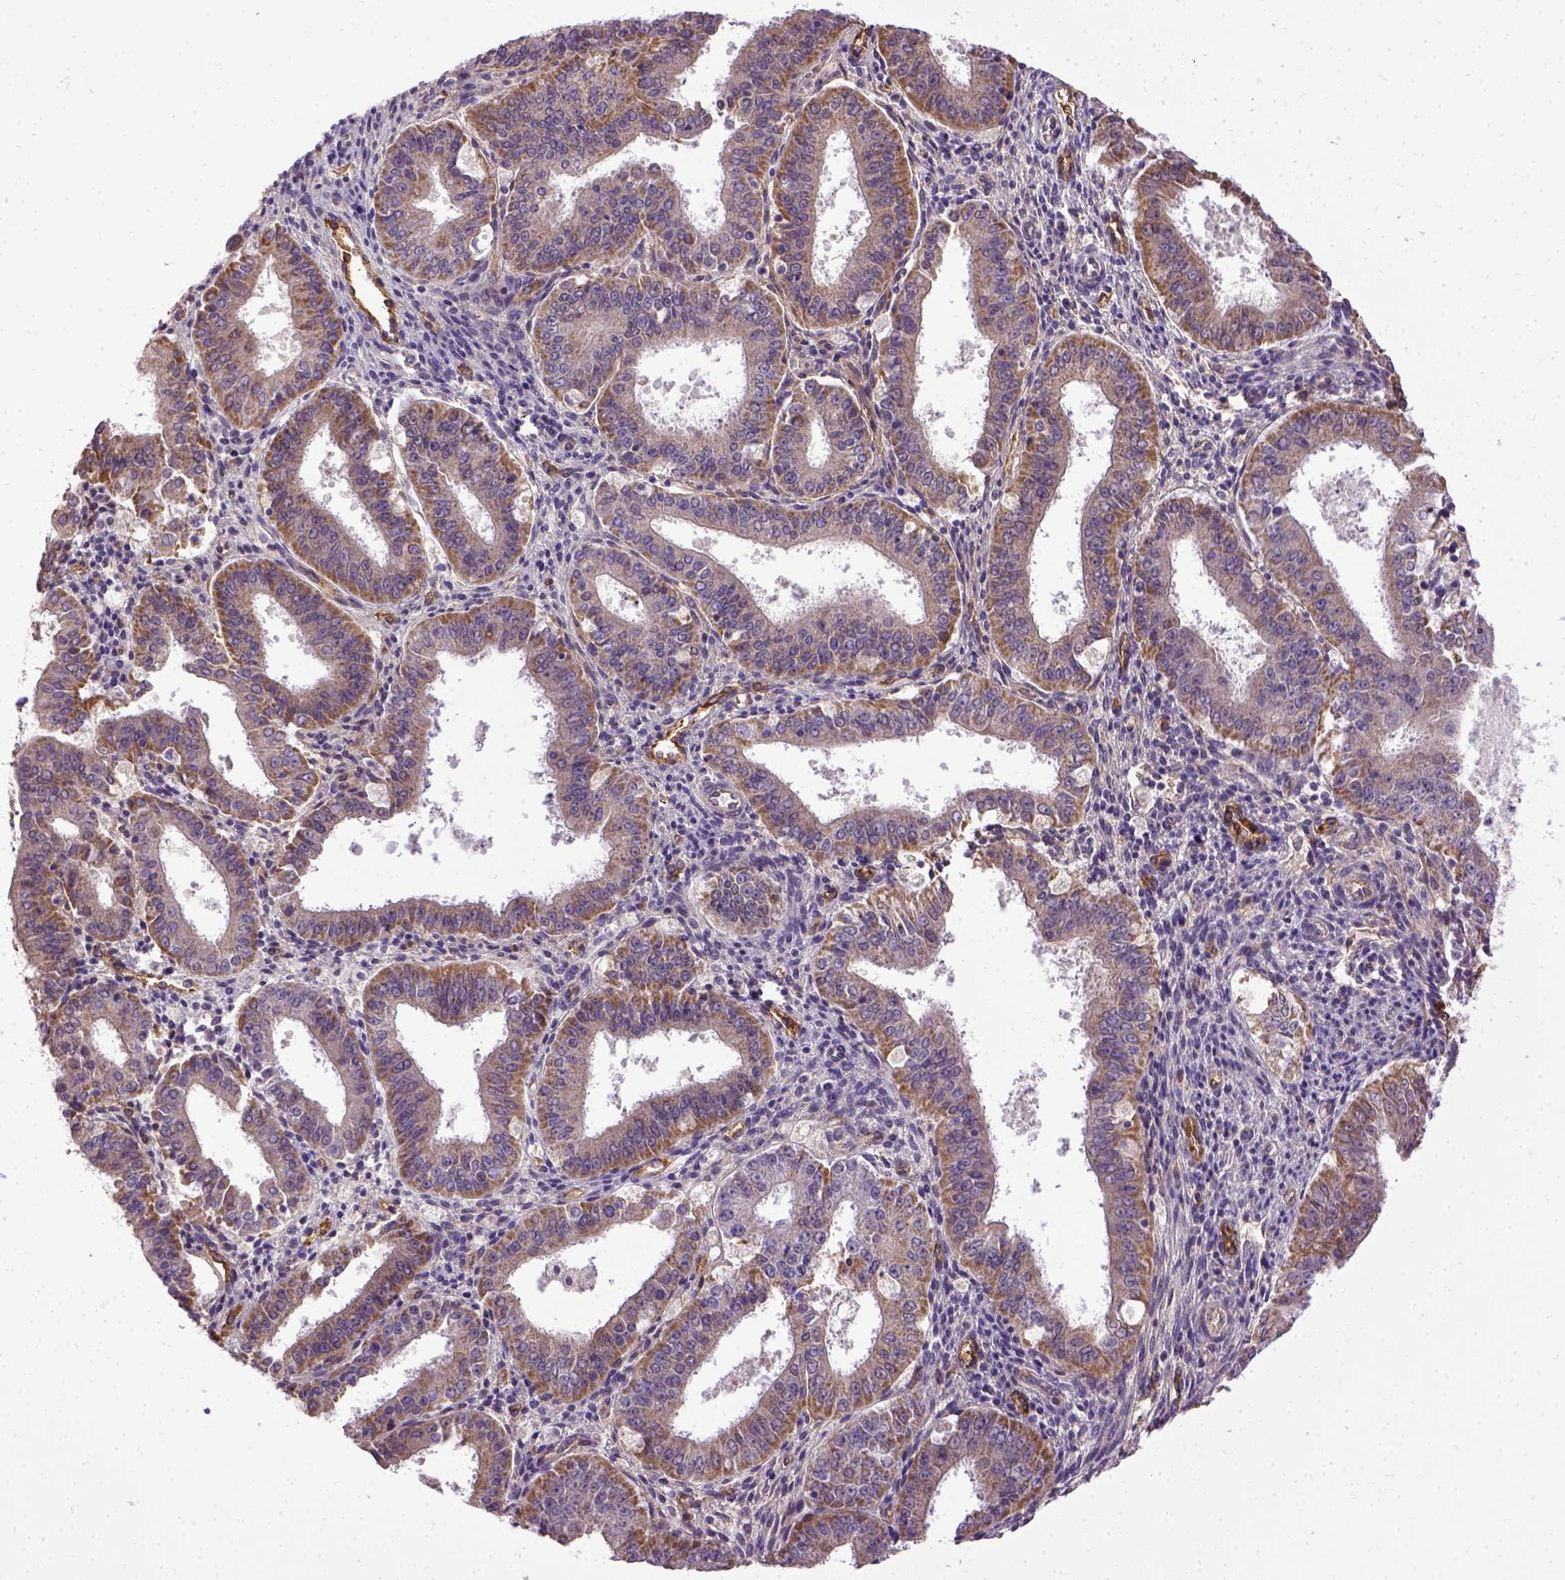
{"staining": {"intensity": "moderate", "quantity": ">75%", "location": "cytoplasmic/membranous"}, "tissue": "ovarian cancer", "cell_type": "Tumor cells", "image_type": "cancer", "snomed": [{"axis": "morphology", "description": "Carcinoma, endometroid"}, {"axis": "topography", "description": "Ovary"}], "caption": "Moderate cytoplasmic/membranous expression is present in approximately >75% of tumor cells in ovarian cancer (endometroid carcinoma).", "gene": "ENG", "patient": {"sex": "female", "age": 42}}